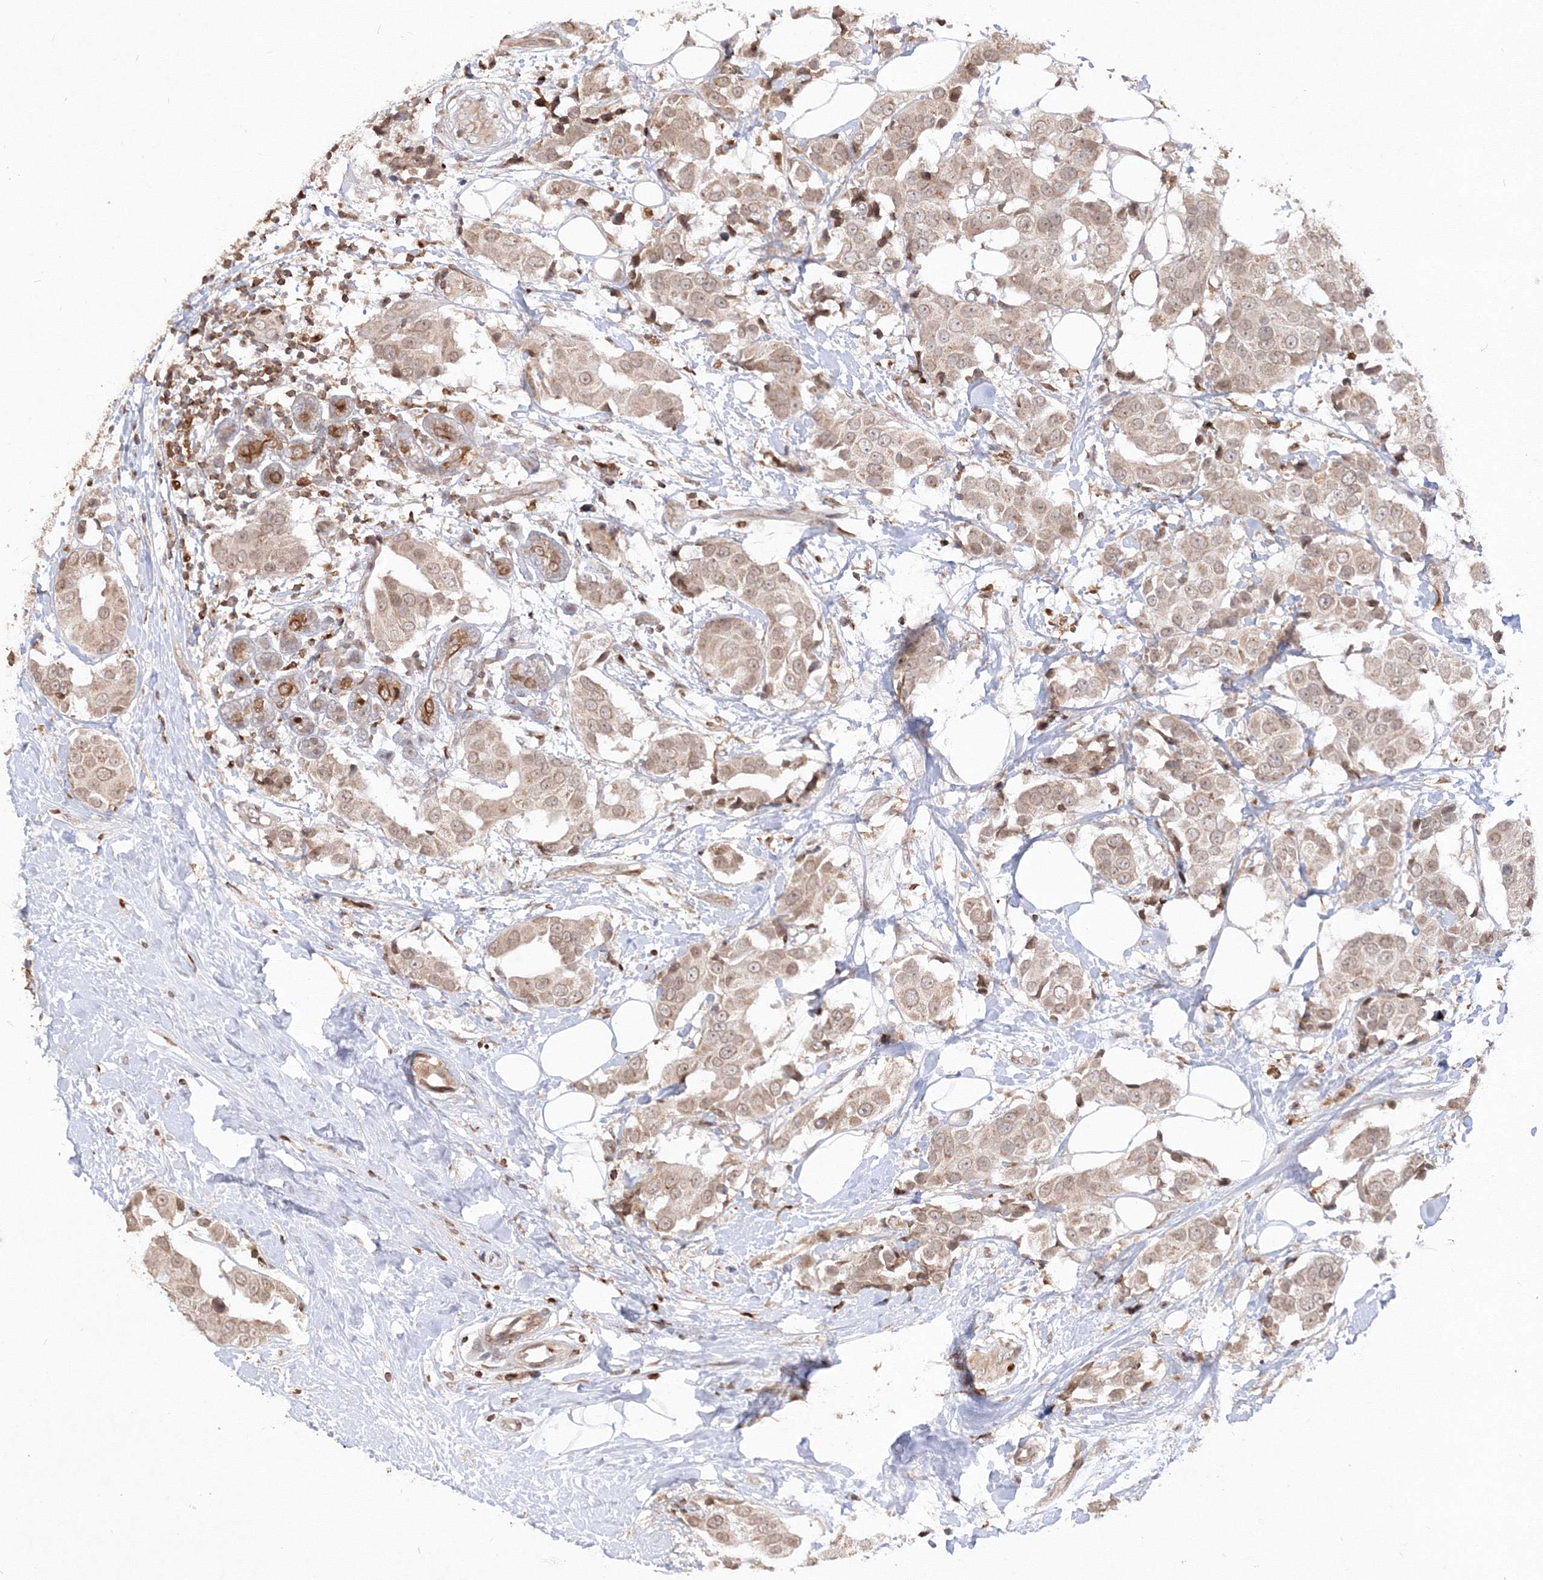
{"staining": {"intensity": "weak", "quantity": ">75%", "location": "cytoplasmic/membranous,nuclear"}, "tissue": "breast cancer", "cell_type": "Tumor cells", "image_type": "cancer", "snomed": [{"axis": "morphology", "description": "Normal tissue, NOS"}, {"axis": "morphology", "description": "Duct carcinoma"}, {"axis": "topography", "description": "Breast"}], "caption": "Human breast cancer (invasive ductal carcinoma) stained with a protein marker displays weak staining in tumor cells.", "gene": "TMEM50B", "patient": {"sex": "female", "age": 39}}